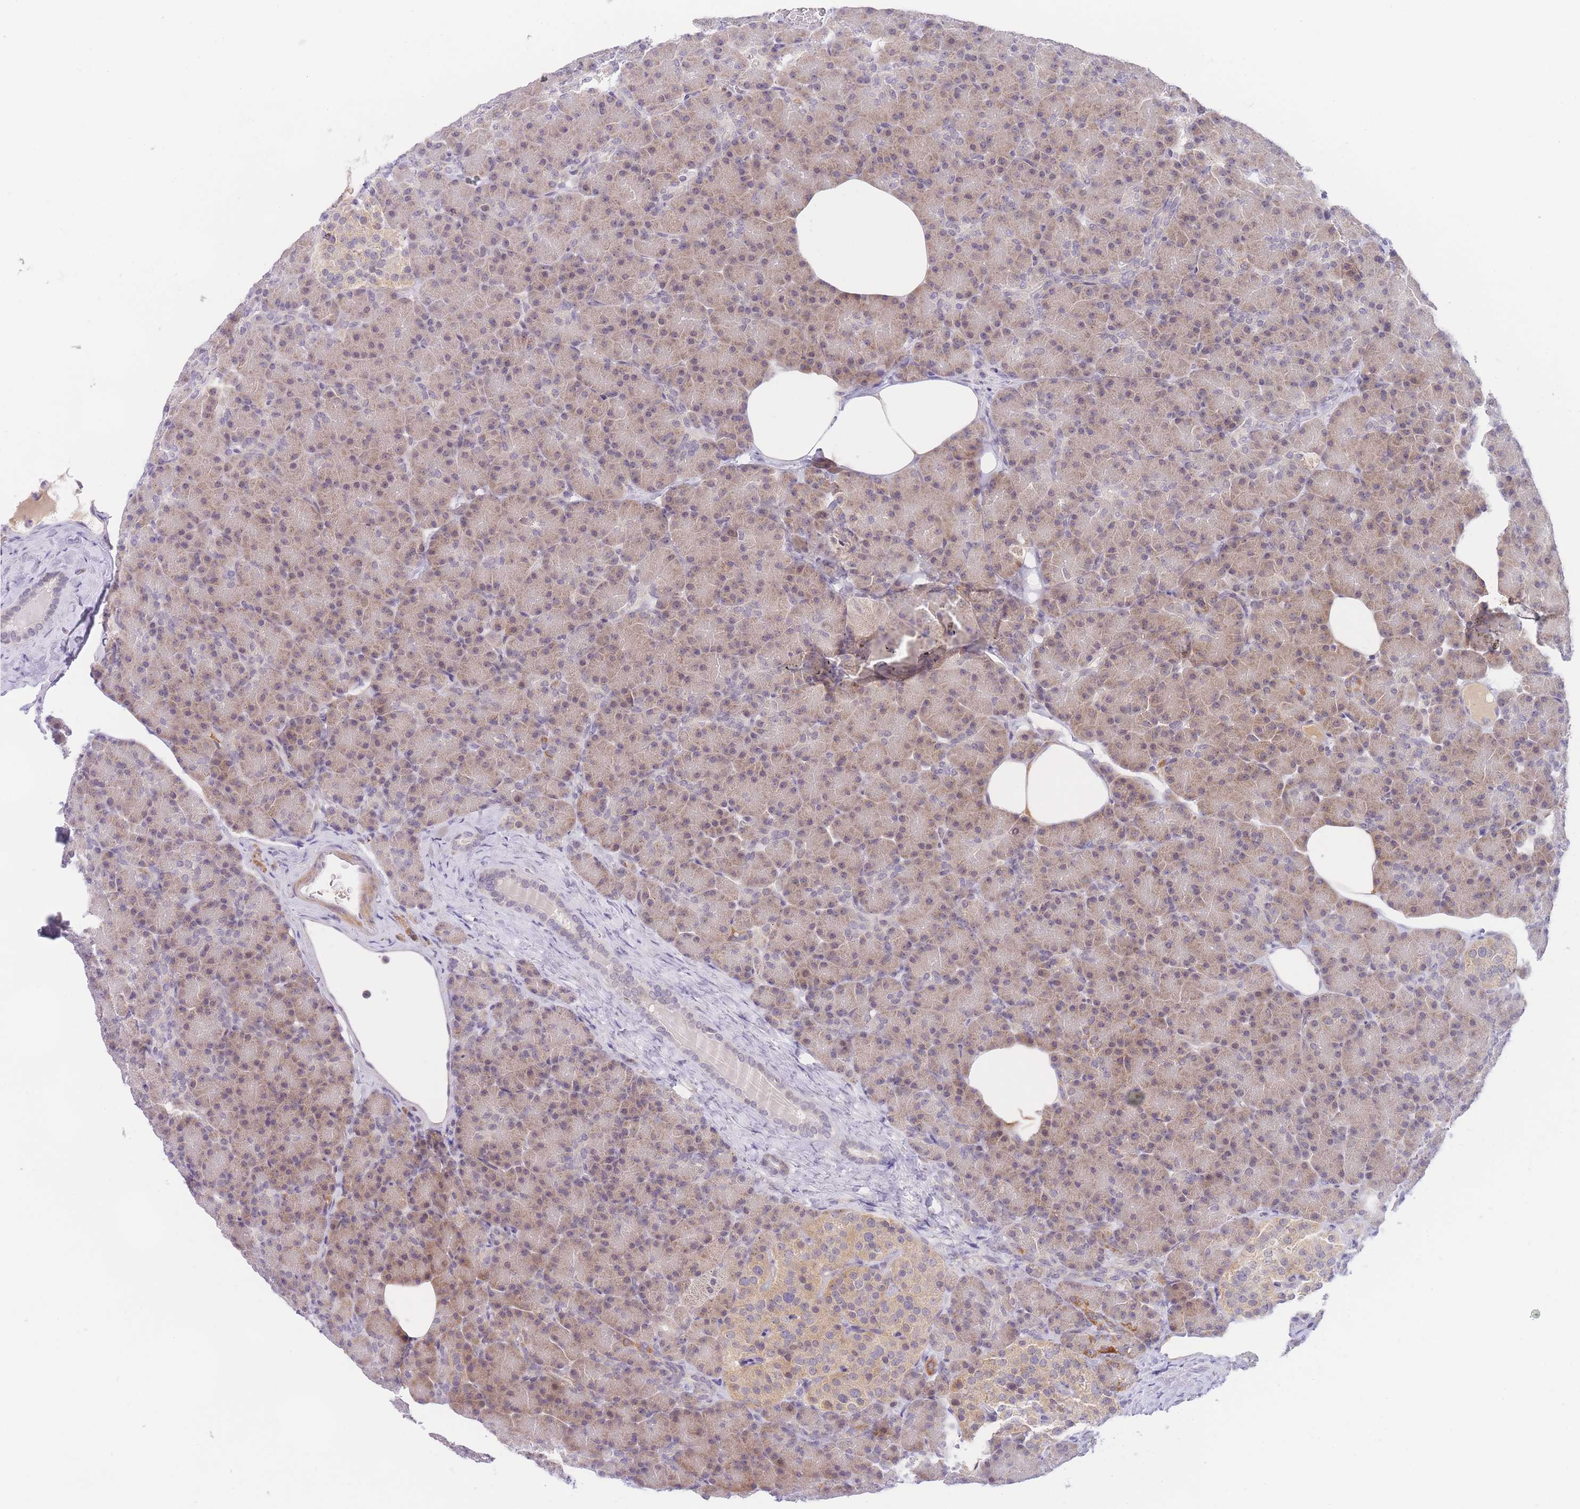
{"staining": {"intensity": "weak", "quantity": ">75%", "location": "cytoplasmic/membranous,nuclear"}, "tissue": "pancreas", "cell_type": "Exocrine glandular cells", "image_type": "normal", "snomed": [{"axis": "morphology", "description": "Normal tissue, NOS"}, {"axis": "topography", "description": "Pancreas"}], "caption": "The histopathology image displays staining of unremarkable pancreas, revealing weak cytoplasmic/membranous,nuclear protein positivity (brown color) within exocrine glandular cells. The staining is performed using DAB brown chromogen to label protein expression. The nuclei are counter-stained blue using hematoxylin.", "gene": "SLC25A33", "patient": {"sex": "female", "age": 43}}